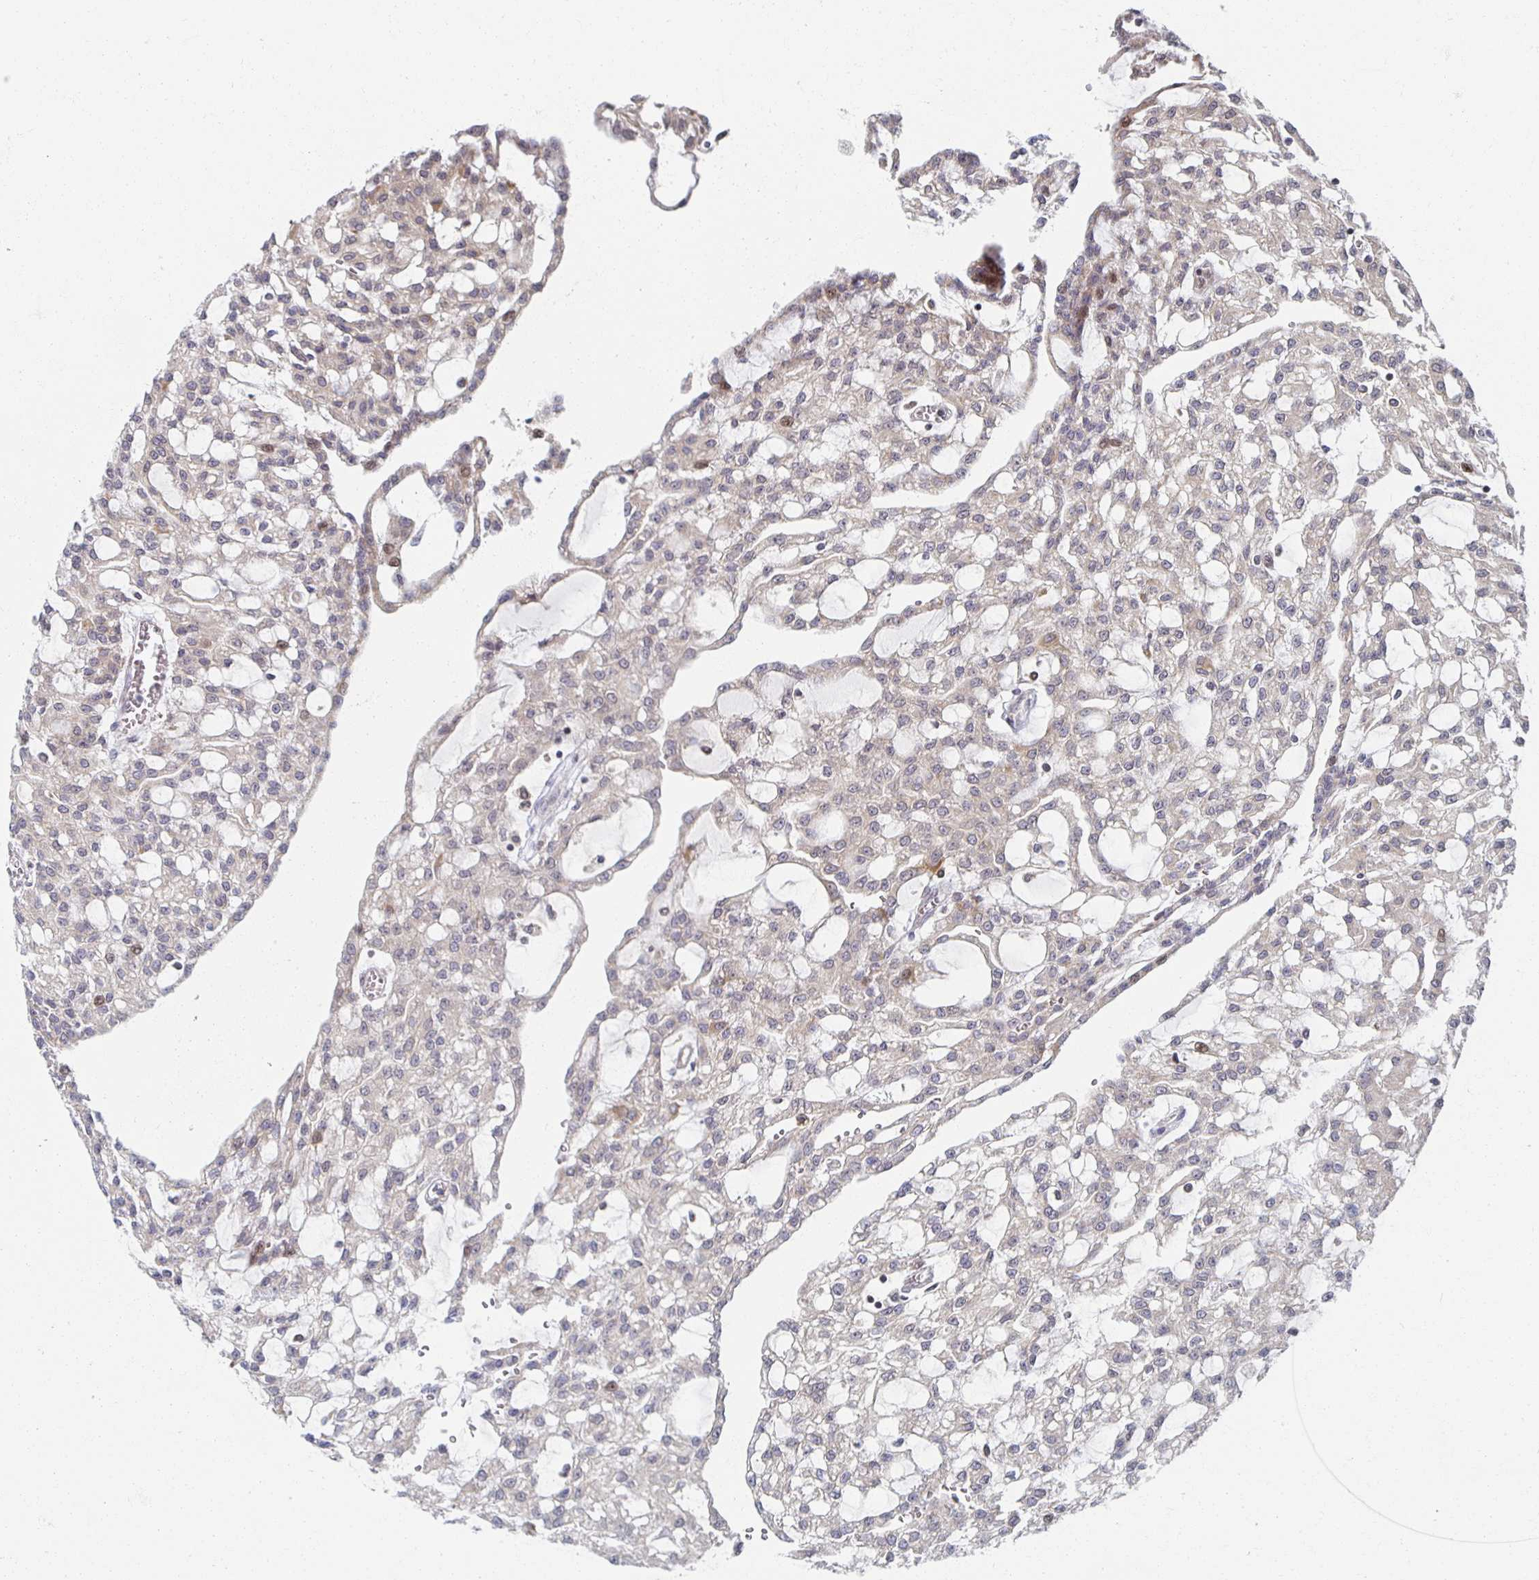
{"staining": {"intensity": "weak", "quantity": "25%-75%", "location": "cytoplasmic/membranous"}, "tissue": "renal cancer", "cell_type": "Tumor cells", "image_type": "cancer", "snomed": [{"axis": "morphology", "description": "Adenocarcinoma, NOS"}, {"axis": "topography", "description": "Kidney"}], "caption": "This micrograph demonstrates immunohistochemistry (IHC) staining of human renal cancer (adenocarcinoma), with low weak cytoplasmic/membranous positivity in about 25%-75% of tumor cells.", "gene": "HCFC1R1", "patient": {"sex": "male", "age": 63}}